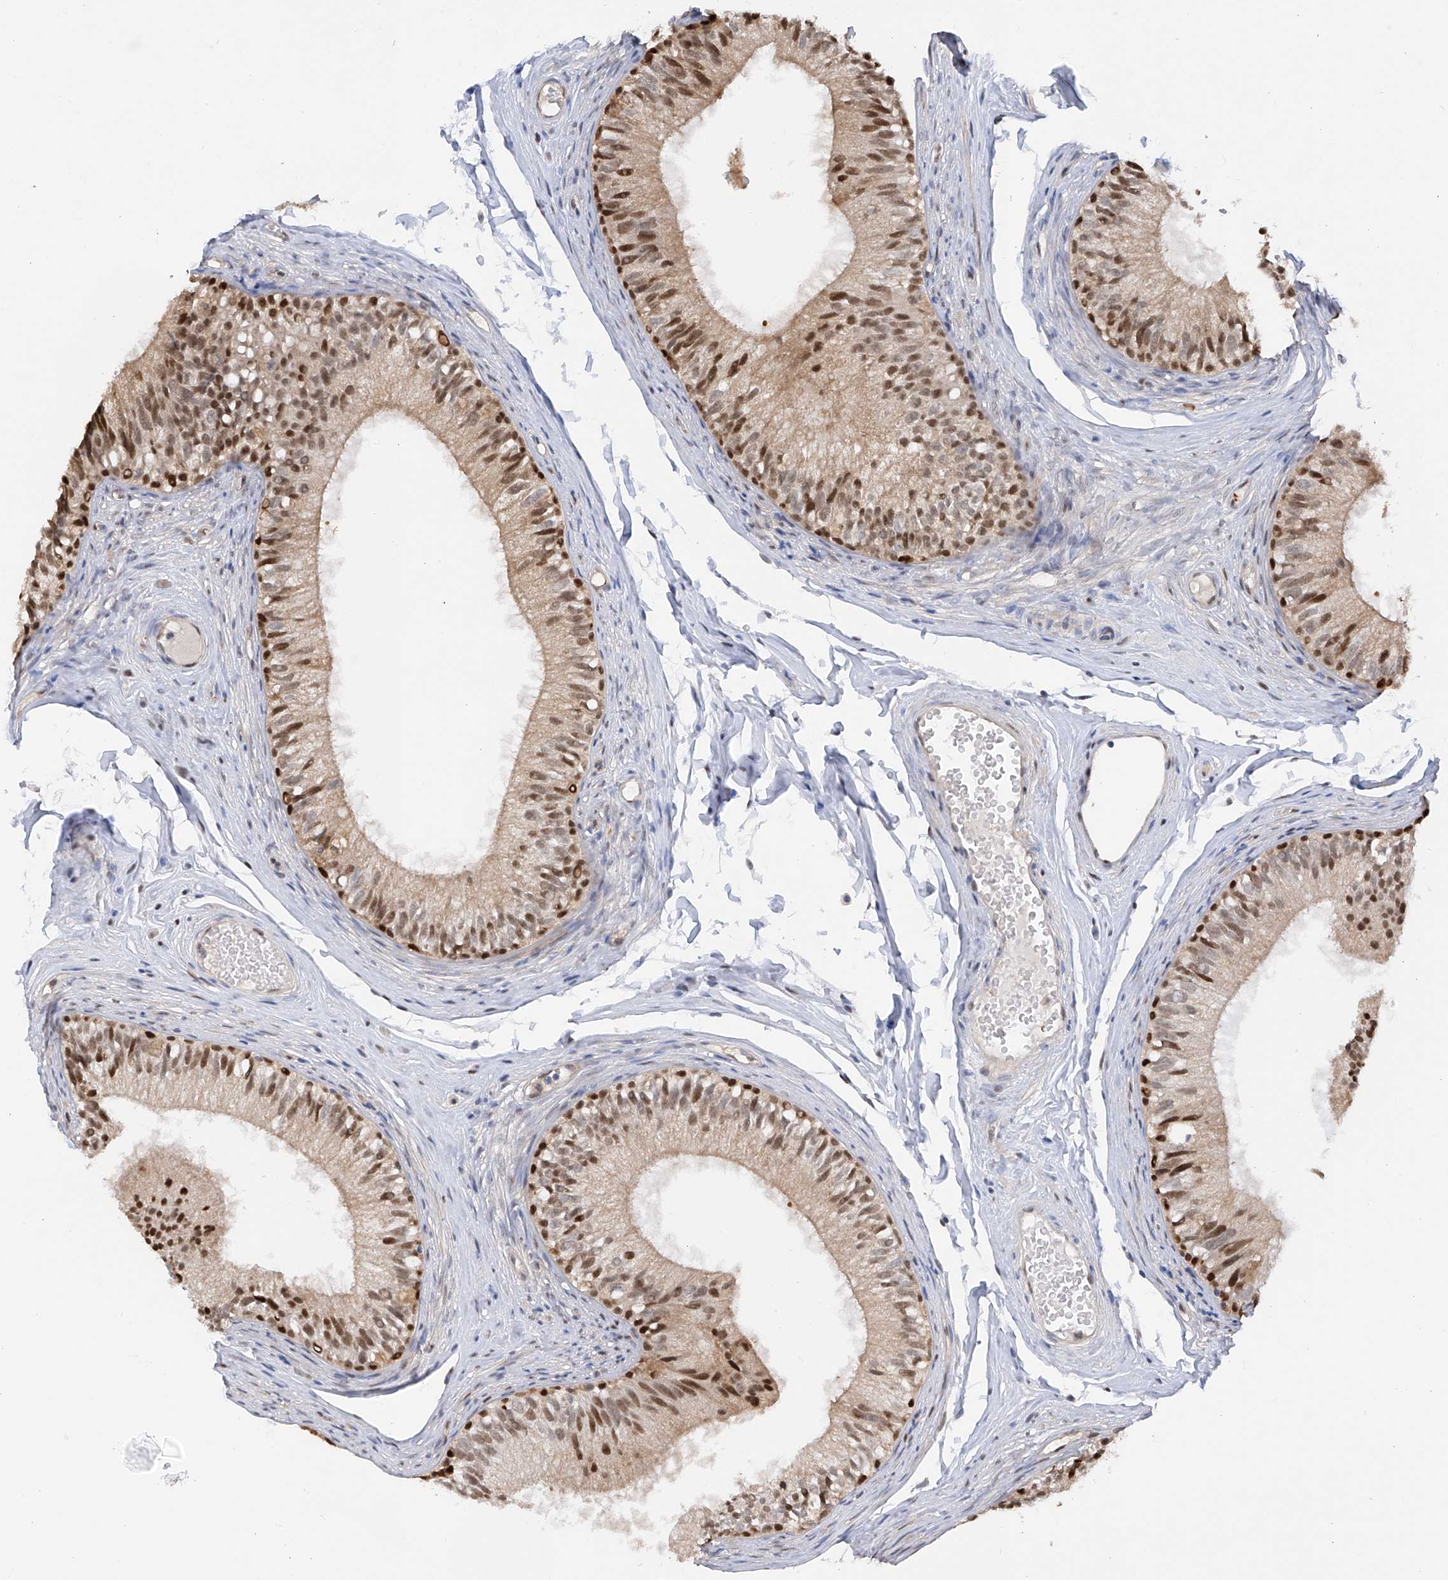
{"staining": {"intensity": "moderate", "quantity": ">75%", "location": "nuclear"}, "tissue": "epididymis", "cell_type": "Glandular cells", "image_type": "normal", "snomed": [{"axis": "morphology", "description": "Normal tissue, NOS"}, {"axis": "morphology", "description": "Seminoma in situ"}, {"axis": "topography", "description": "Testis"}, {"axis": "topography", "description": "Epididymis"}], "caption": "Protein staining of unremarkable epididymis shows moderate nuclear staining in about >75% of glandular cells.", "gene": "PMM1", "patient": {"sex": "male", "age": 28}}